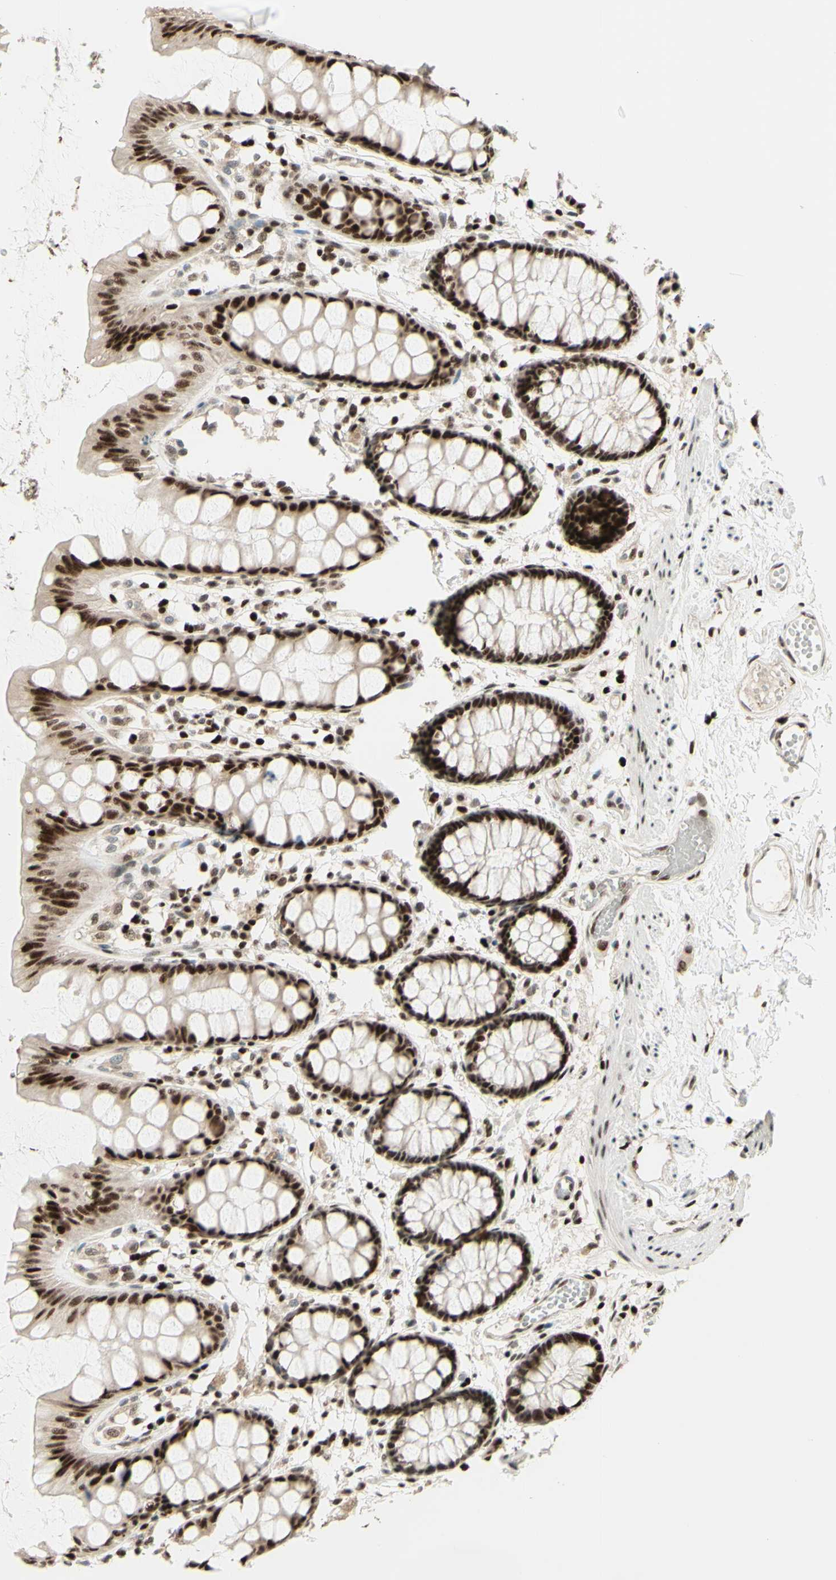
{"staining": {"intensity": "strong", "quantity": ">75%", "location": "nuclear"}, "tissue": "rectum", "cell_type": "Glandular cells", "image_type": "normal", "snomed": [{"axis": "morphology", "description": "Normal tissue, NOS"}, {"axis": "topography", "description": "Rectum"}], "caption": "Rectum stained with a brown dye demonstrates strong nuclear positive positivity in about >75% of glandular cells.", "gene": "CDKL5", "patient": {"sex": "female", "age": 66}}